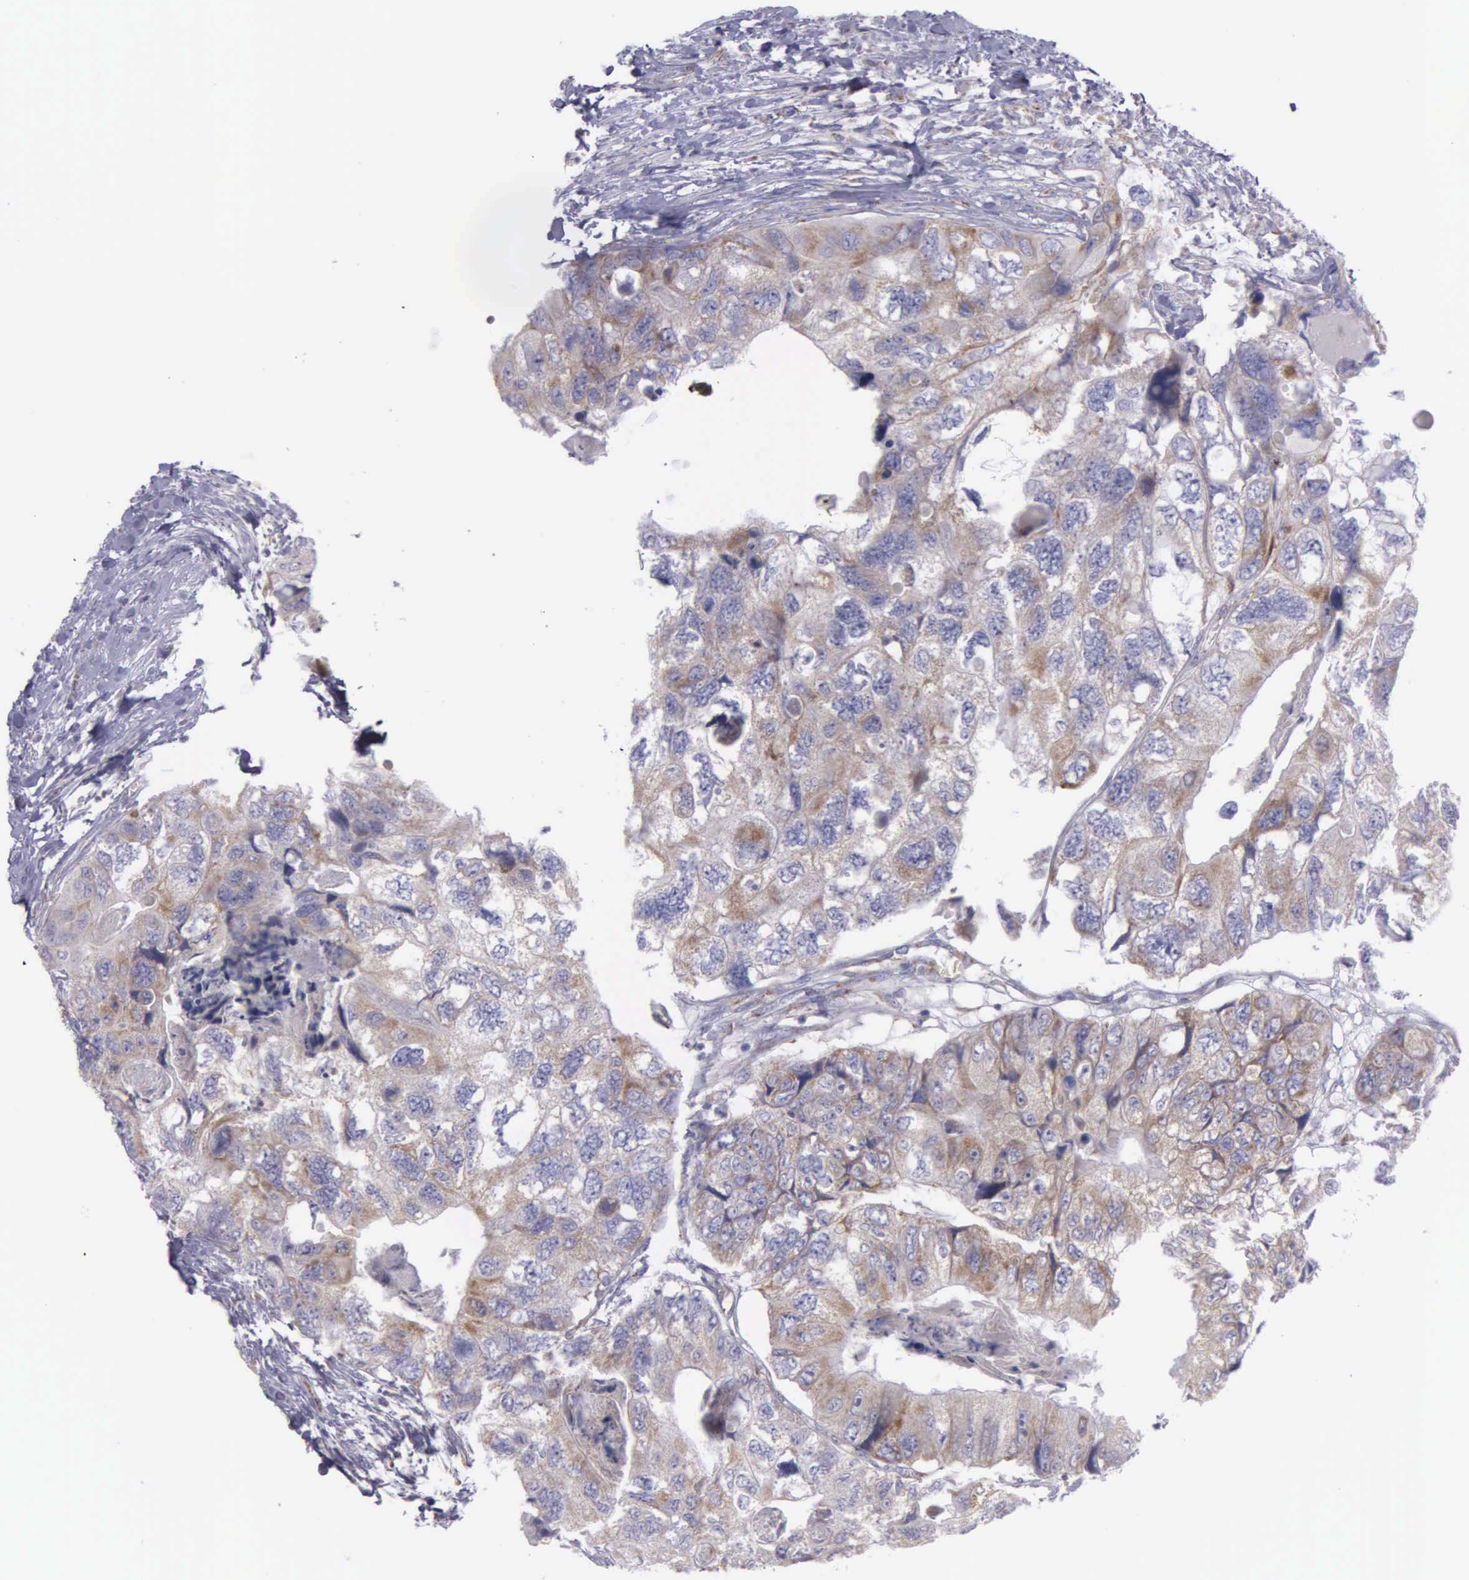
{"staining": {"intensity": "weak", "quantity": "25%-75%", "location": "cytoplasmic/membranous"}, "tissue": "colorectal cancer", "cell_type": "Tumor cells", "image_type": "cancer", "snomed": [{"axis": "morphology", "description": "Adenocarcinoma, NOS"}, {"axis": "topography", "description": "Rectum"}], "caption": "The micrograph displays immunohistochemical staining of colorectal adenocarcinoma. There is weak cytoplasmic/membranous positivity is present in approximately 25%-75% of tumor cells.", "gene": "SYNJ2BP", "patient": {"sex": "female", "age": 82}}